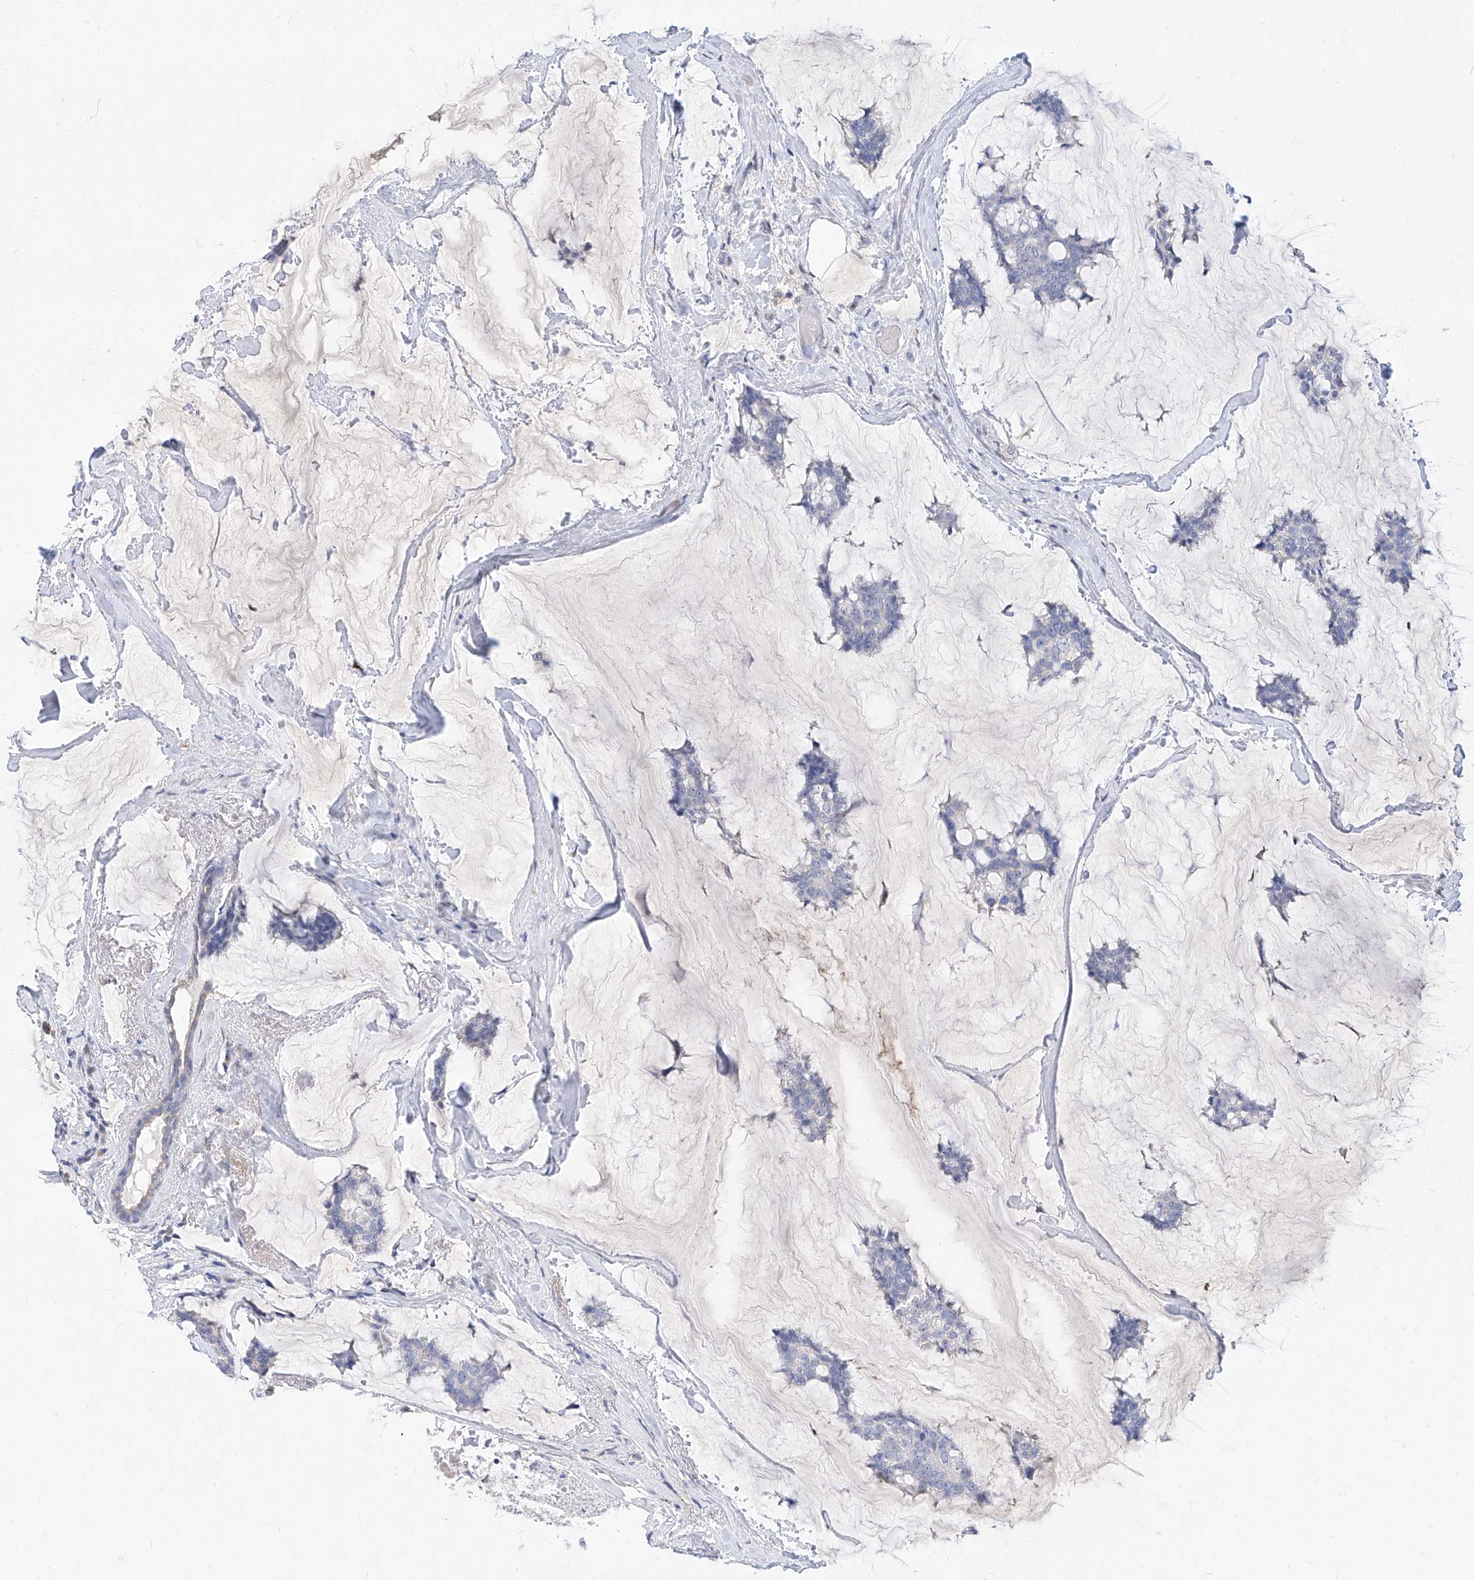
{"staining": {"intensity": "negative", "quantity": "none", "location": "none"}, "tissue": "breast cancer", "cell_type": "Tumor cells", "image_type": "cancer", "snomed": [{"axis": "morphology", "description": "Duct carcinoma"}, {"axis": "topography", "description": "Breast"}], "caption": "This is an IHC histopathology image of human intraductal carcinoma (breast). There is no positivity in tumor cells.", "gene": "MX2", "patient": {"sex": "female", "age": 93}}